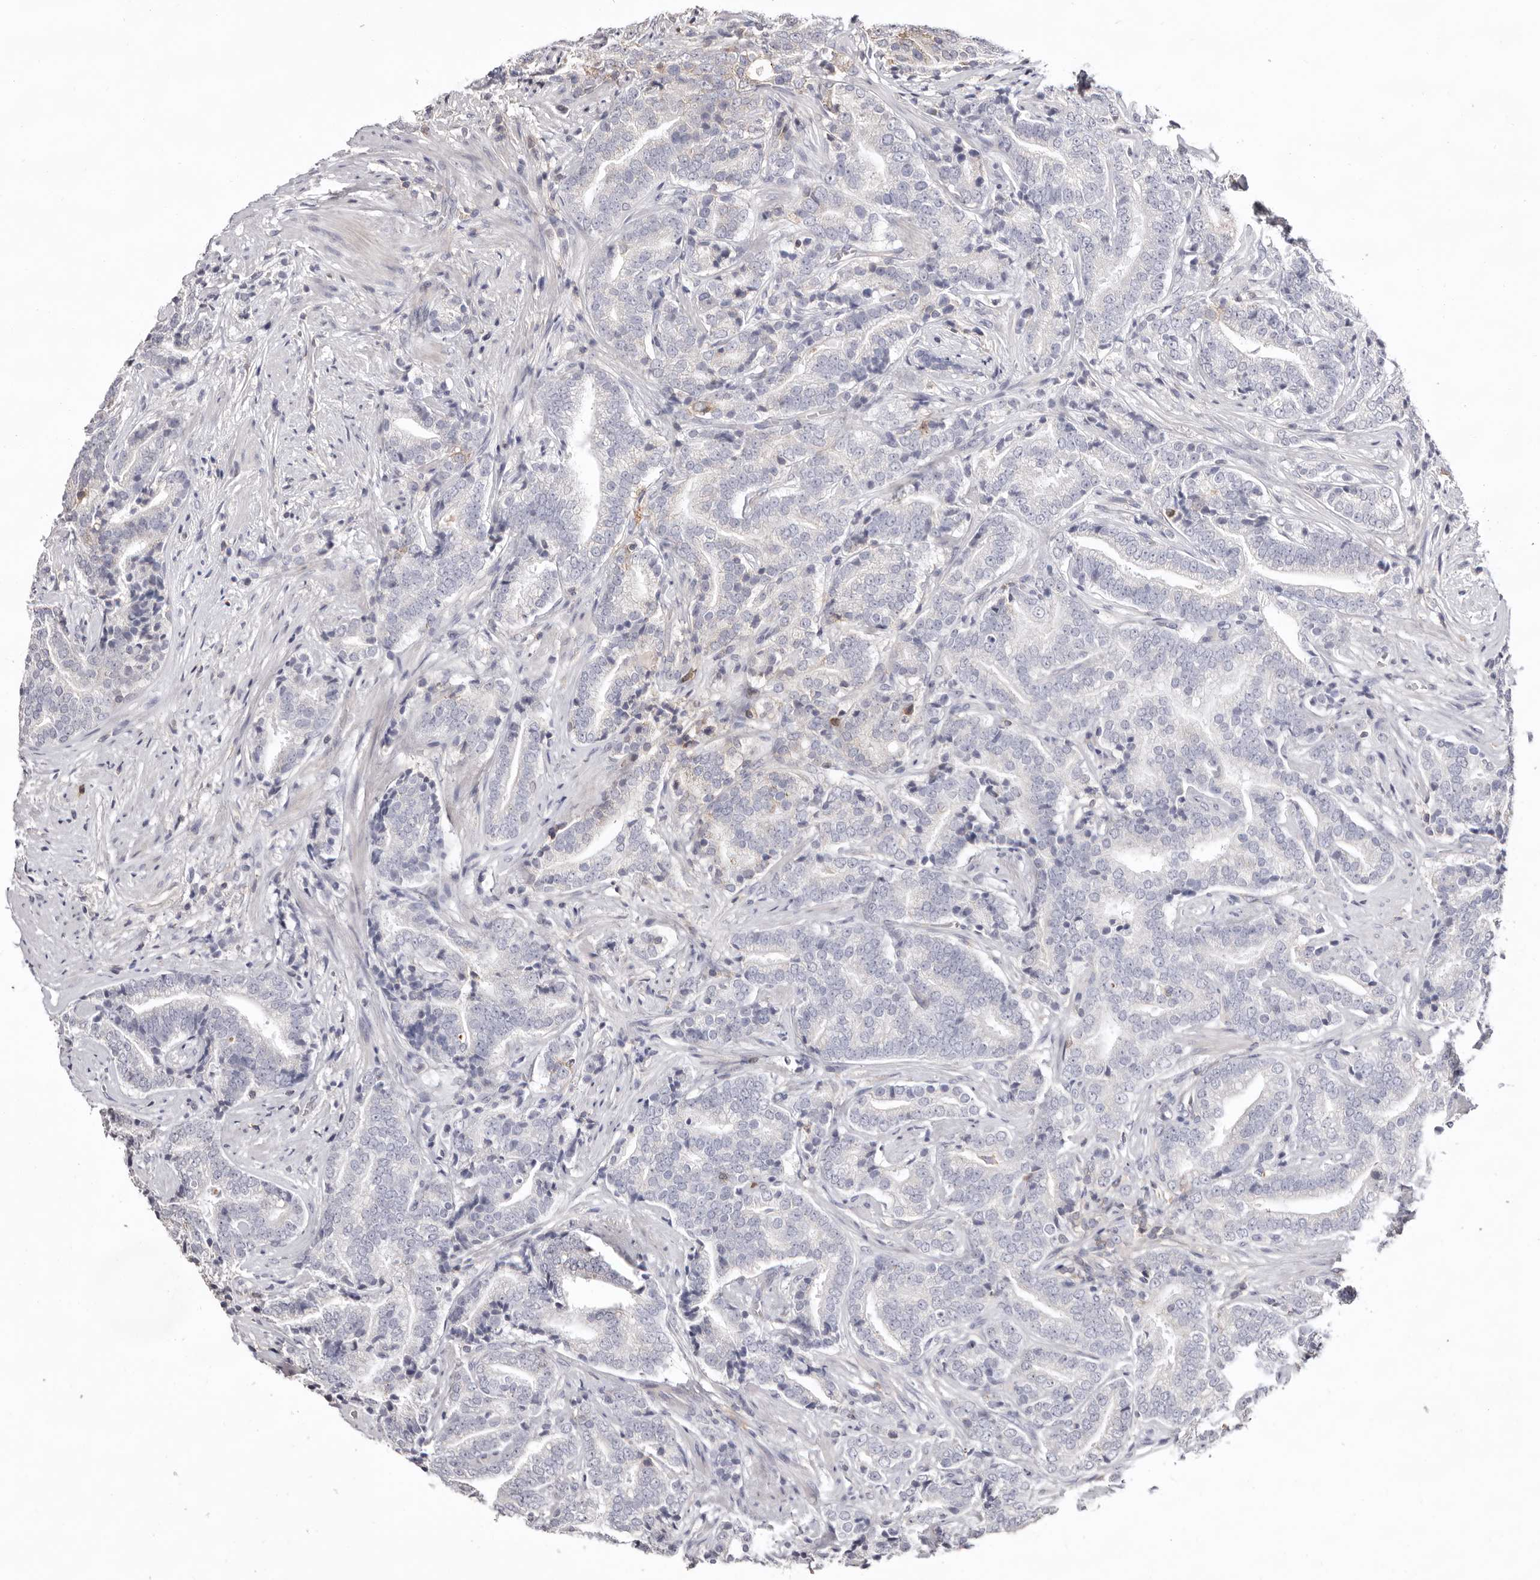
{"staining": {"intensity": "weak", "quantity": "<25%", "location": "cytoplasmic/membranous"}, "tissue": "prostate cancer", "cell_type": "Tumor cells", "image_type": "cancer", "snomed": [{"axis": "morphology", "description": "Adenocarcinoma, High grade"}, {"axis": "topography", "description": "Prostate"}], "caption": "Prostate cancer was stained to show a protein in brown. There is no significant staining in tumor cells. (DAB immunohistochemistry visualized using brightfield microscopy, high magnification).", "gene": "MMACHC", "patient": {"sex": "male", "age": 57}}